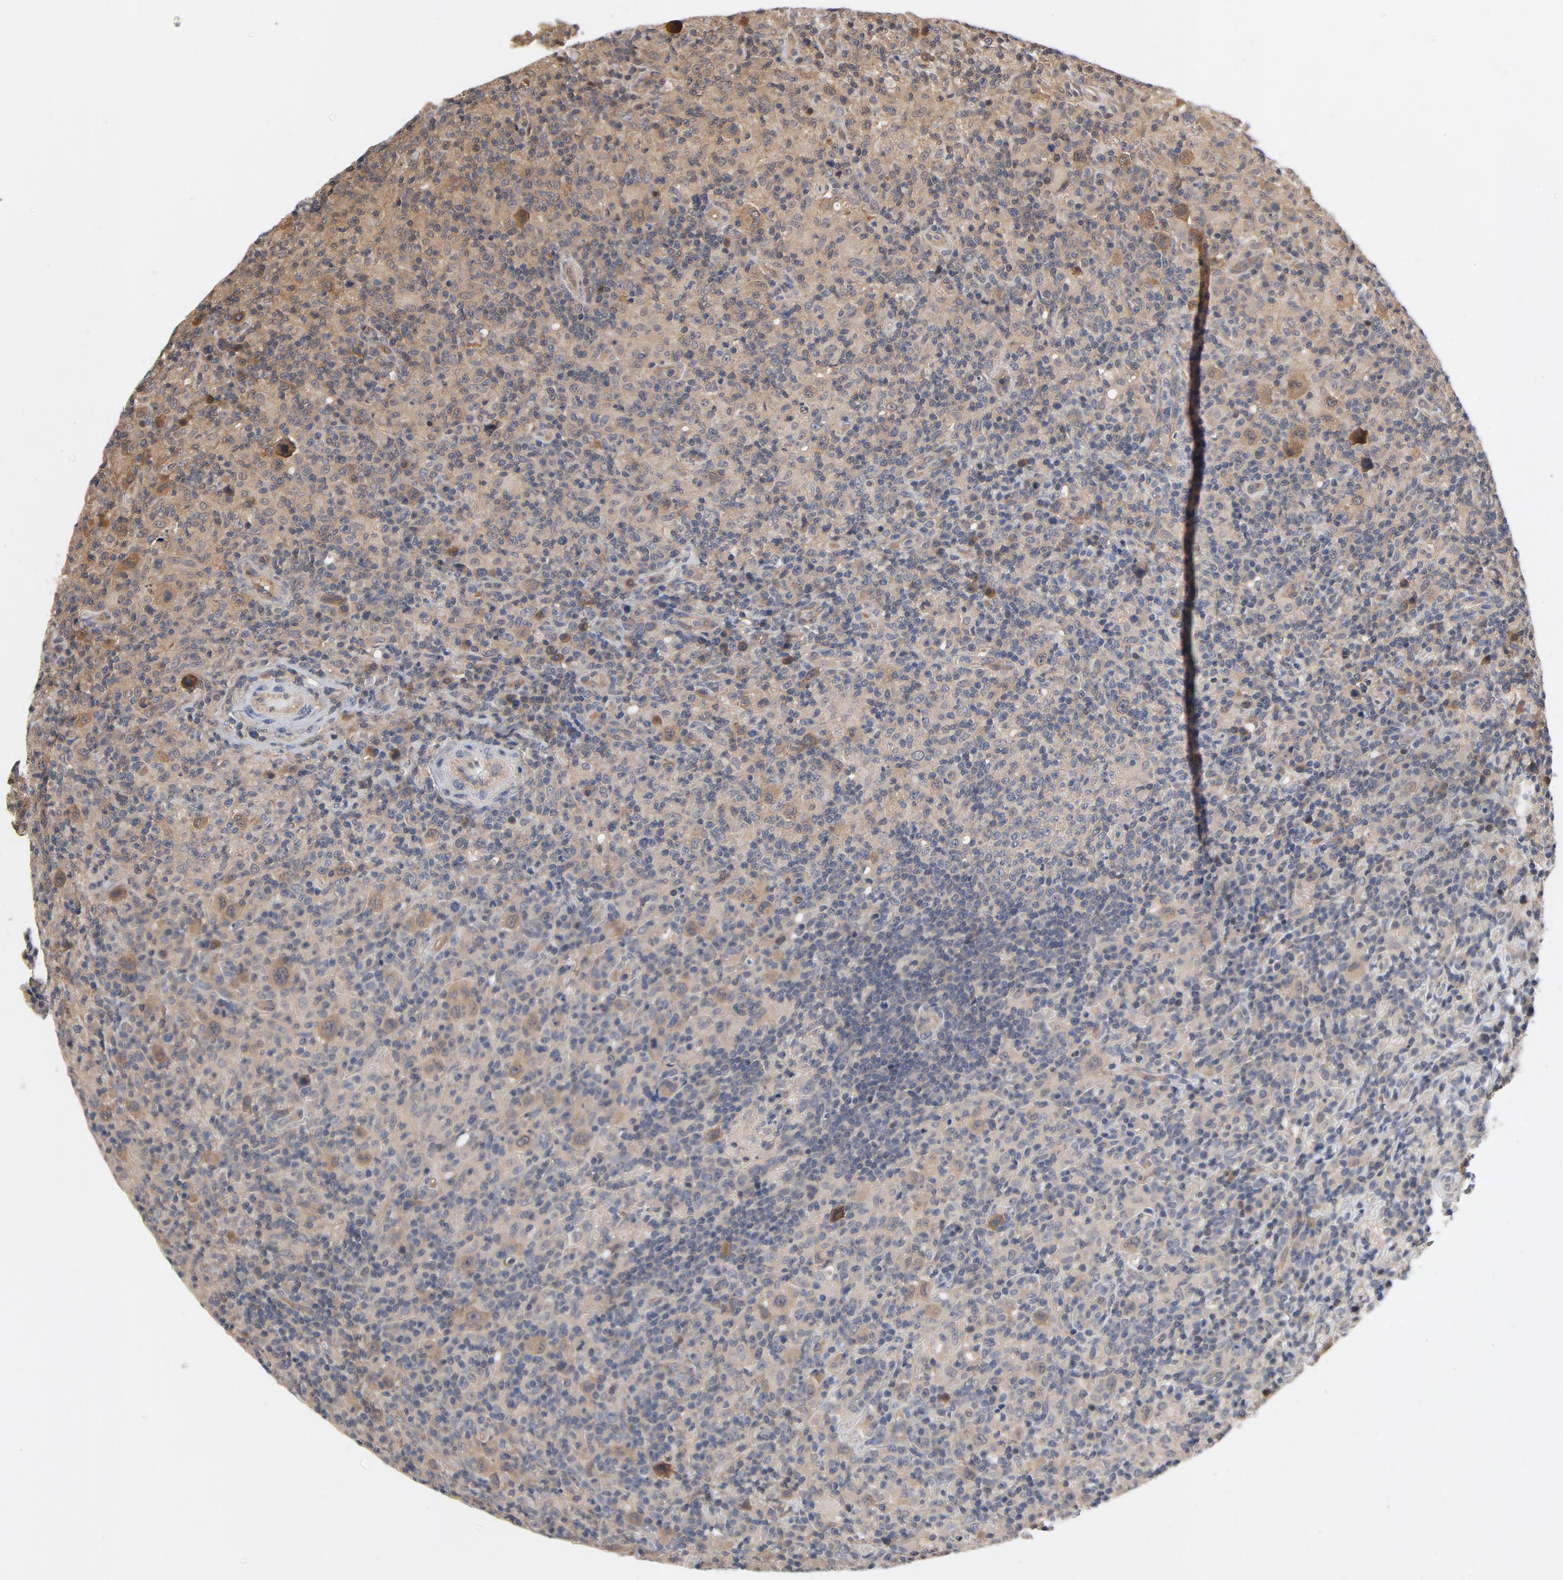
{"staining": {"intensity": "negative", "quantity": "none", "location": "none"}, "tissue": "lymphoma", "cell_type": "Tumor cells", "image_type": "cancer", "snomed": [{"axis": "morphology", "description": "Hodgkin's disease, NOS"}, {"axis": "topography", "description": "Lymph node"}], "caption": "DAB immunohistochemical staining of human lymphoma reveals no significant staining in tumor cells. (Stains: DAB immunohistochemistry with hematoxylin counter stain, Microscopy: brightfield microscopy at high magnification).", "gene": "PITPNM2", "patient": {"sex": "male", "age": 65}}